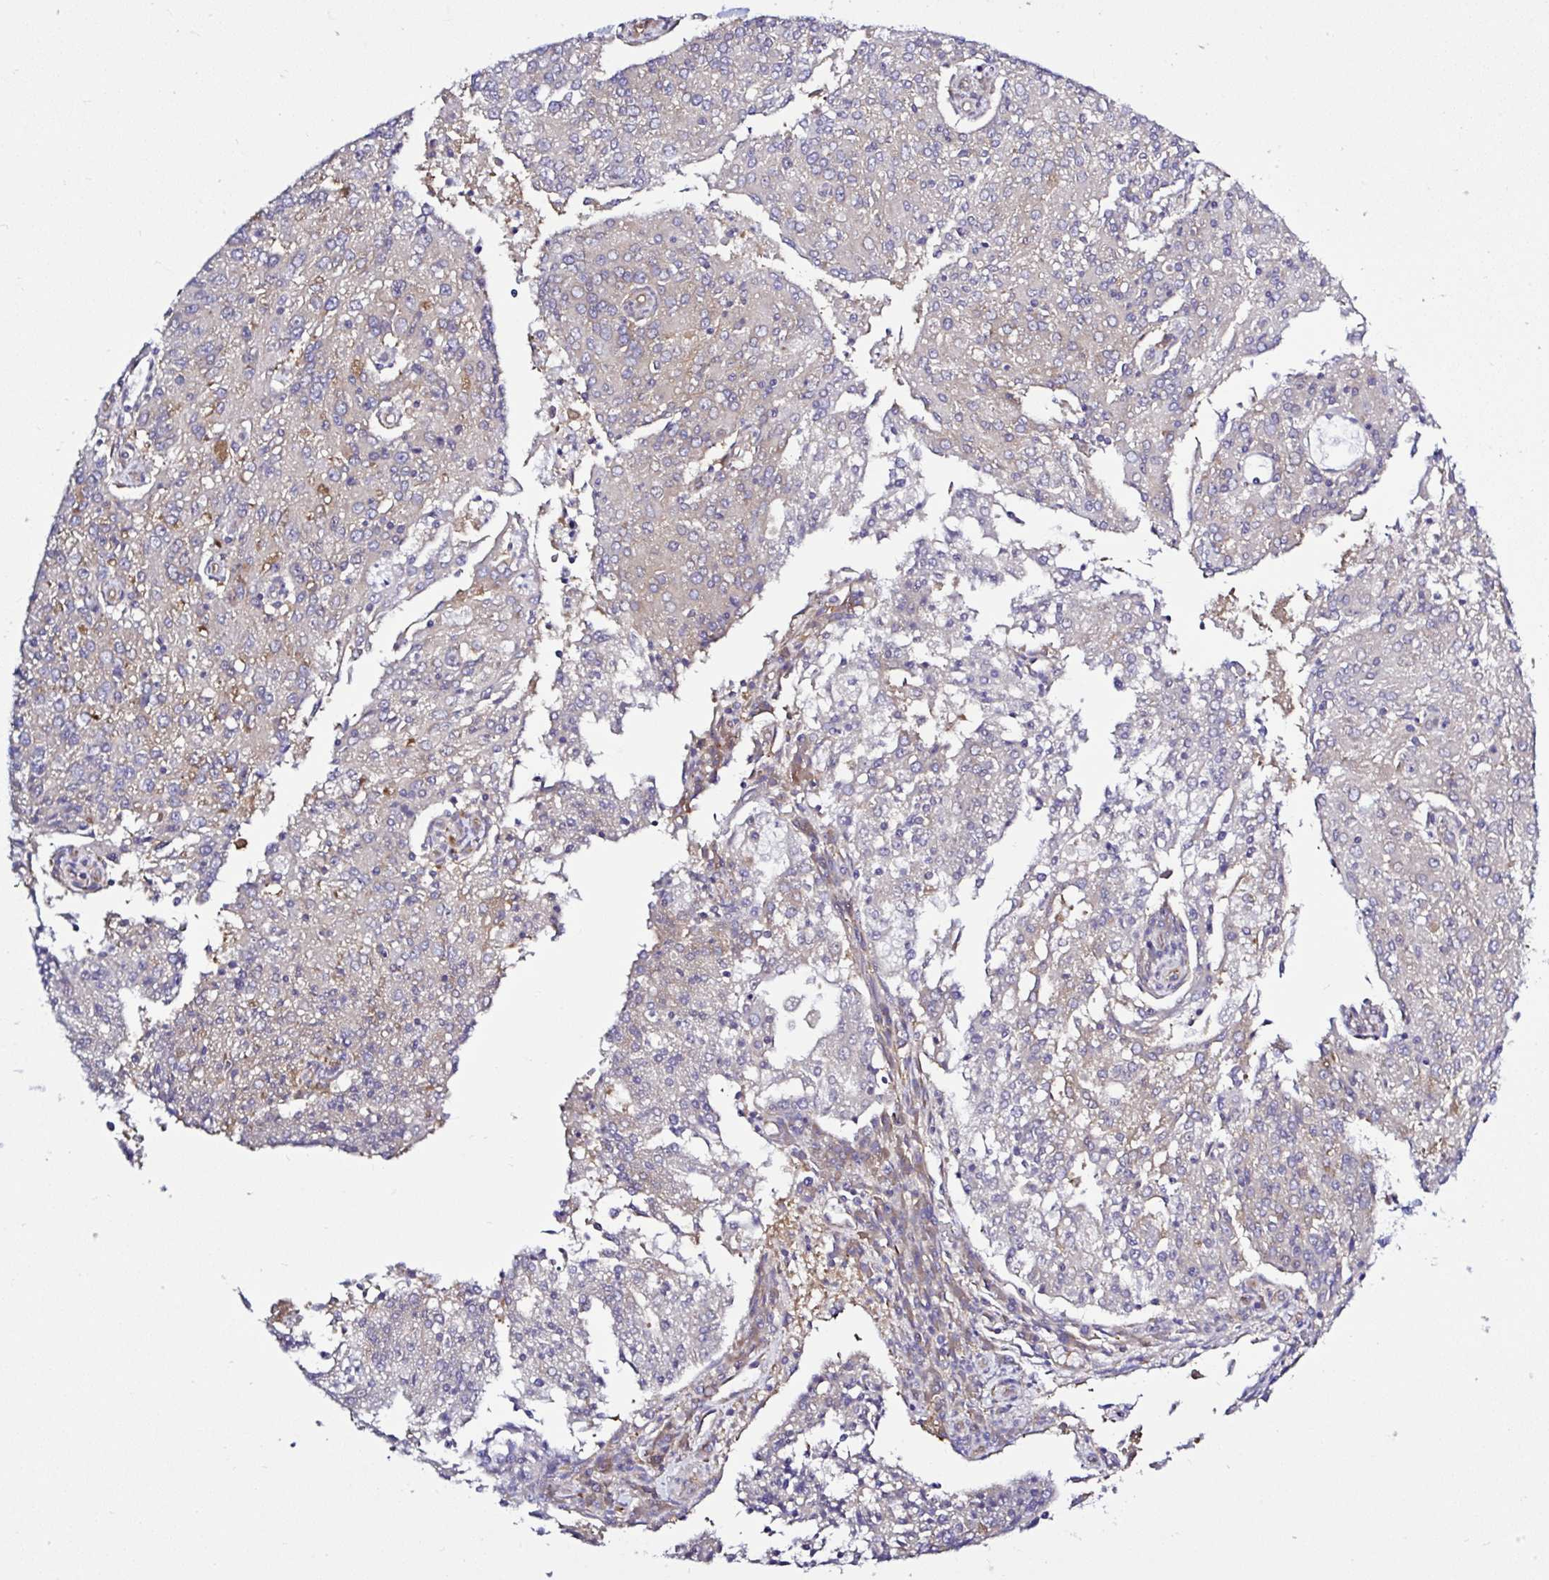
{"staining": {"intensity": "weak", "quantity": "25%-75%", "location": "cytoplasmic/membranous"}, "tissue": "endometrial cancer", "cell_type": "Tumor cells", "image_type": "cancer", "snomed": [{"axis": "morphology", "description": "Adenocarcinoma, NOS"}, {"axis": "topography", "description": "Endometrium"}], "caption": "Immunohistochemical staining of adenocarcinoma (endometrial) displays low levels of weak cytoplasmic/membranous protein positivity in about 25%-75% of tumor cells.", "gene": "LARS1", "patient": {"sex": "female", "age": 82}}